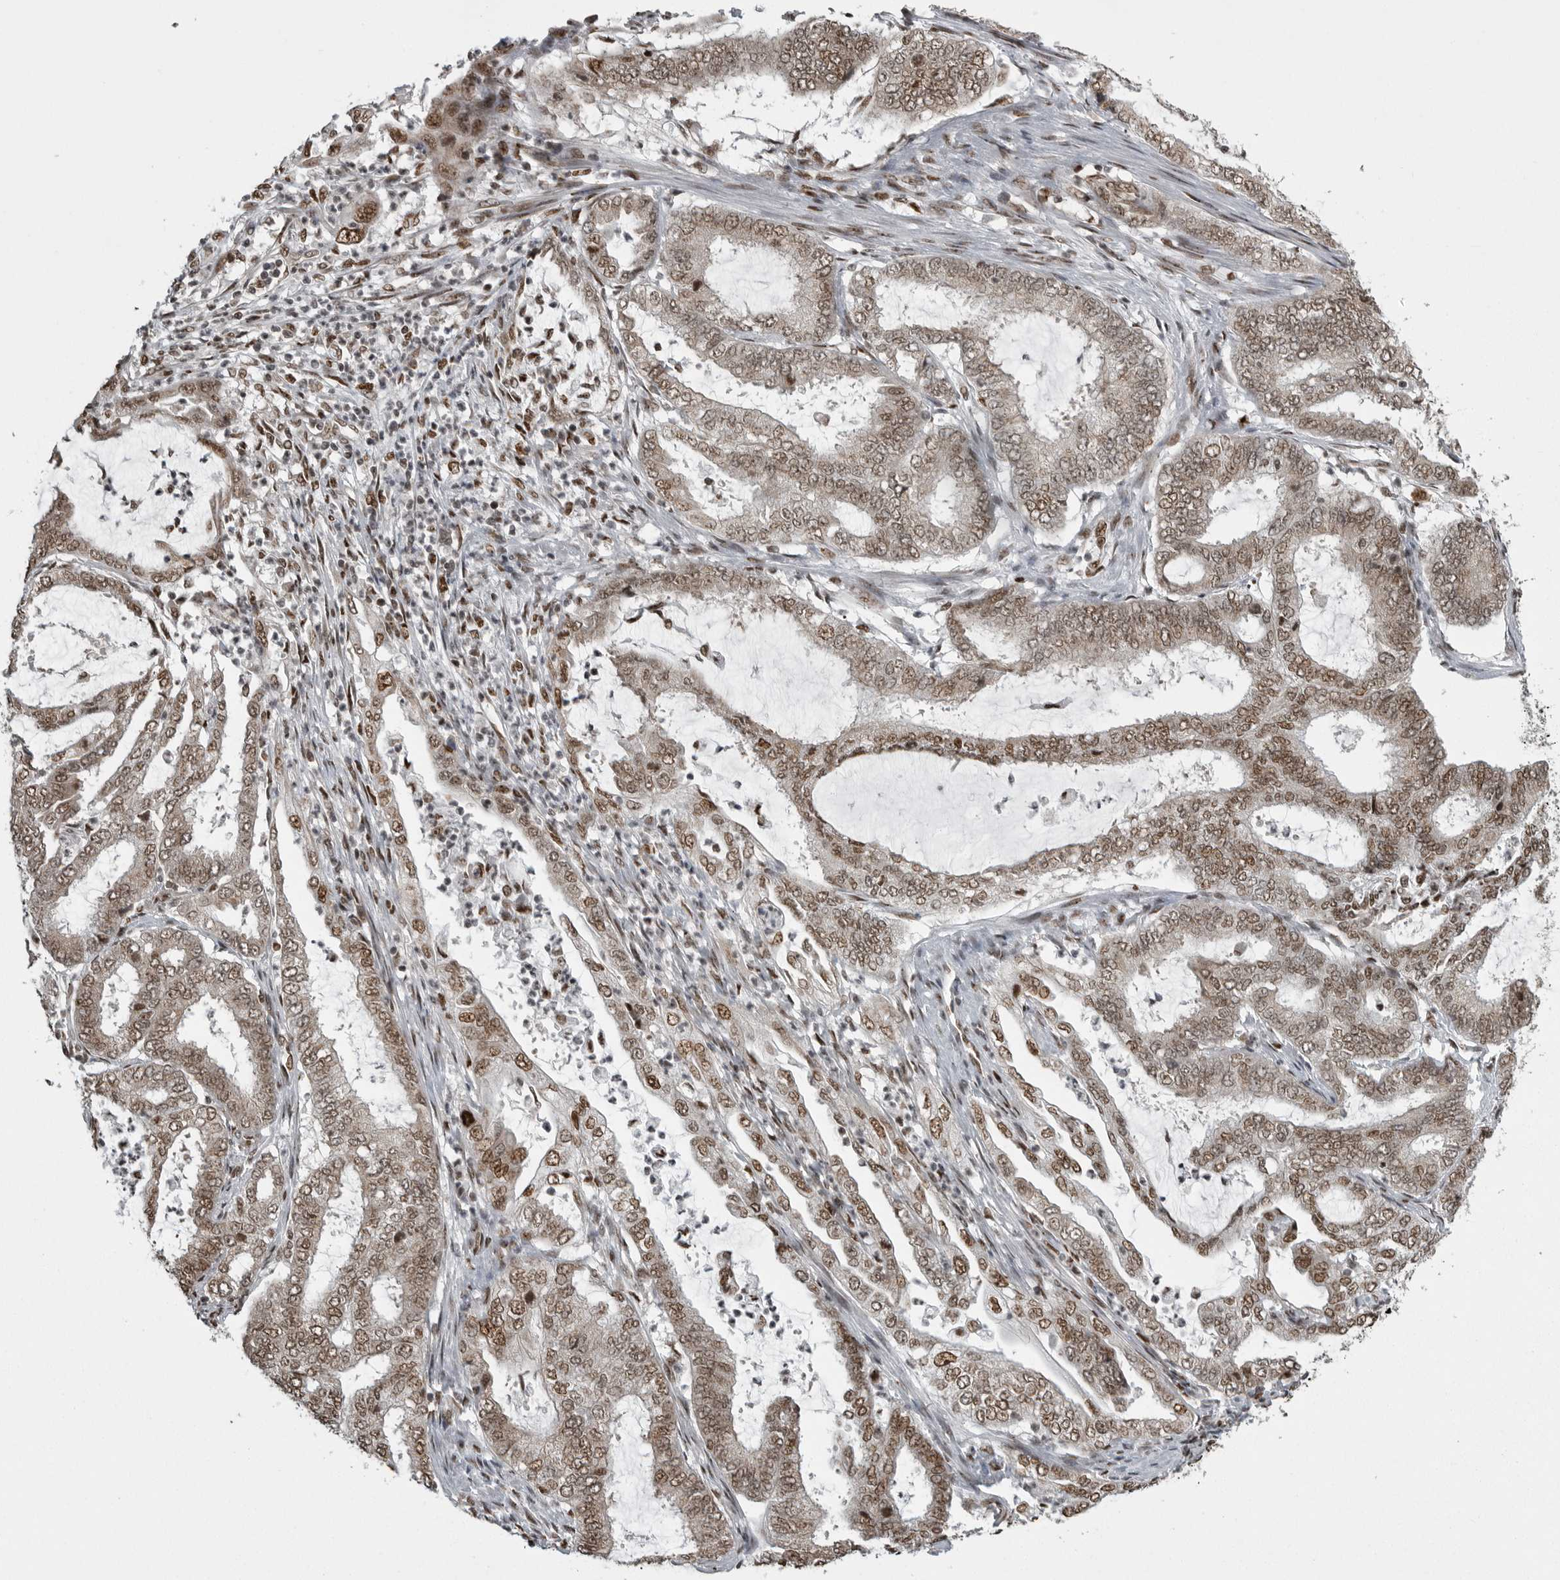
{"staining": {"intensity": "moderate", "quantity": ">75%", "location": "nuclear"}, "tissue": "endometrial cancer", "cell_type": "Tumor cells", "image_type": "cancer", "snomed": [{"axis": "morphology", "description": "Adenocarcinoma, NOS"}, {"axis": "topography", "description": "Endometrium"}], "caption": "Immunohistochemical staining of human endometrial adenocarcinoma reveals moderate nuclear protein positivity in approximately >75% of tumor cells.", "gene": "YAF2", "patient": {"sex": "female", "age": 51}}